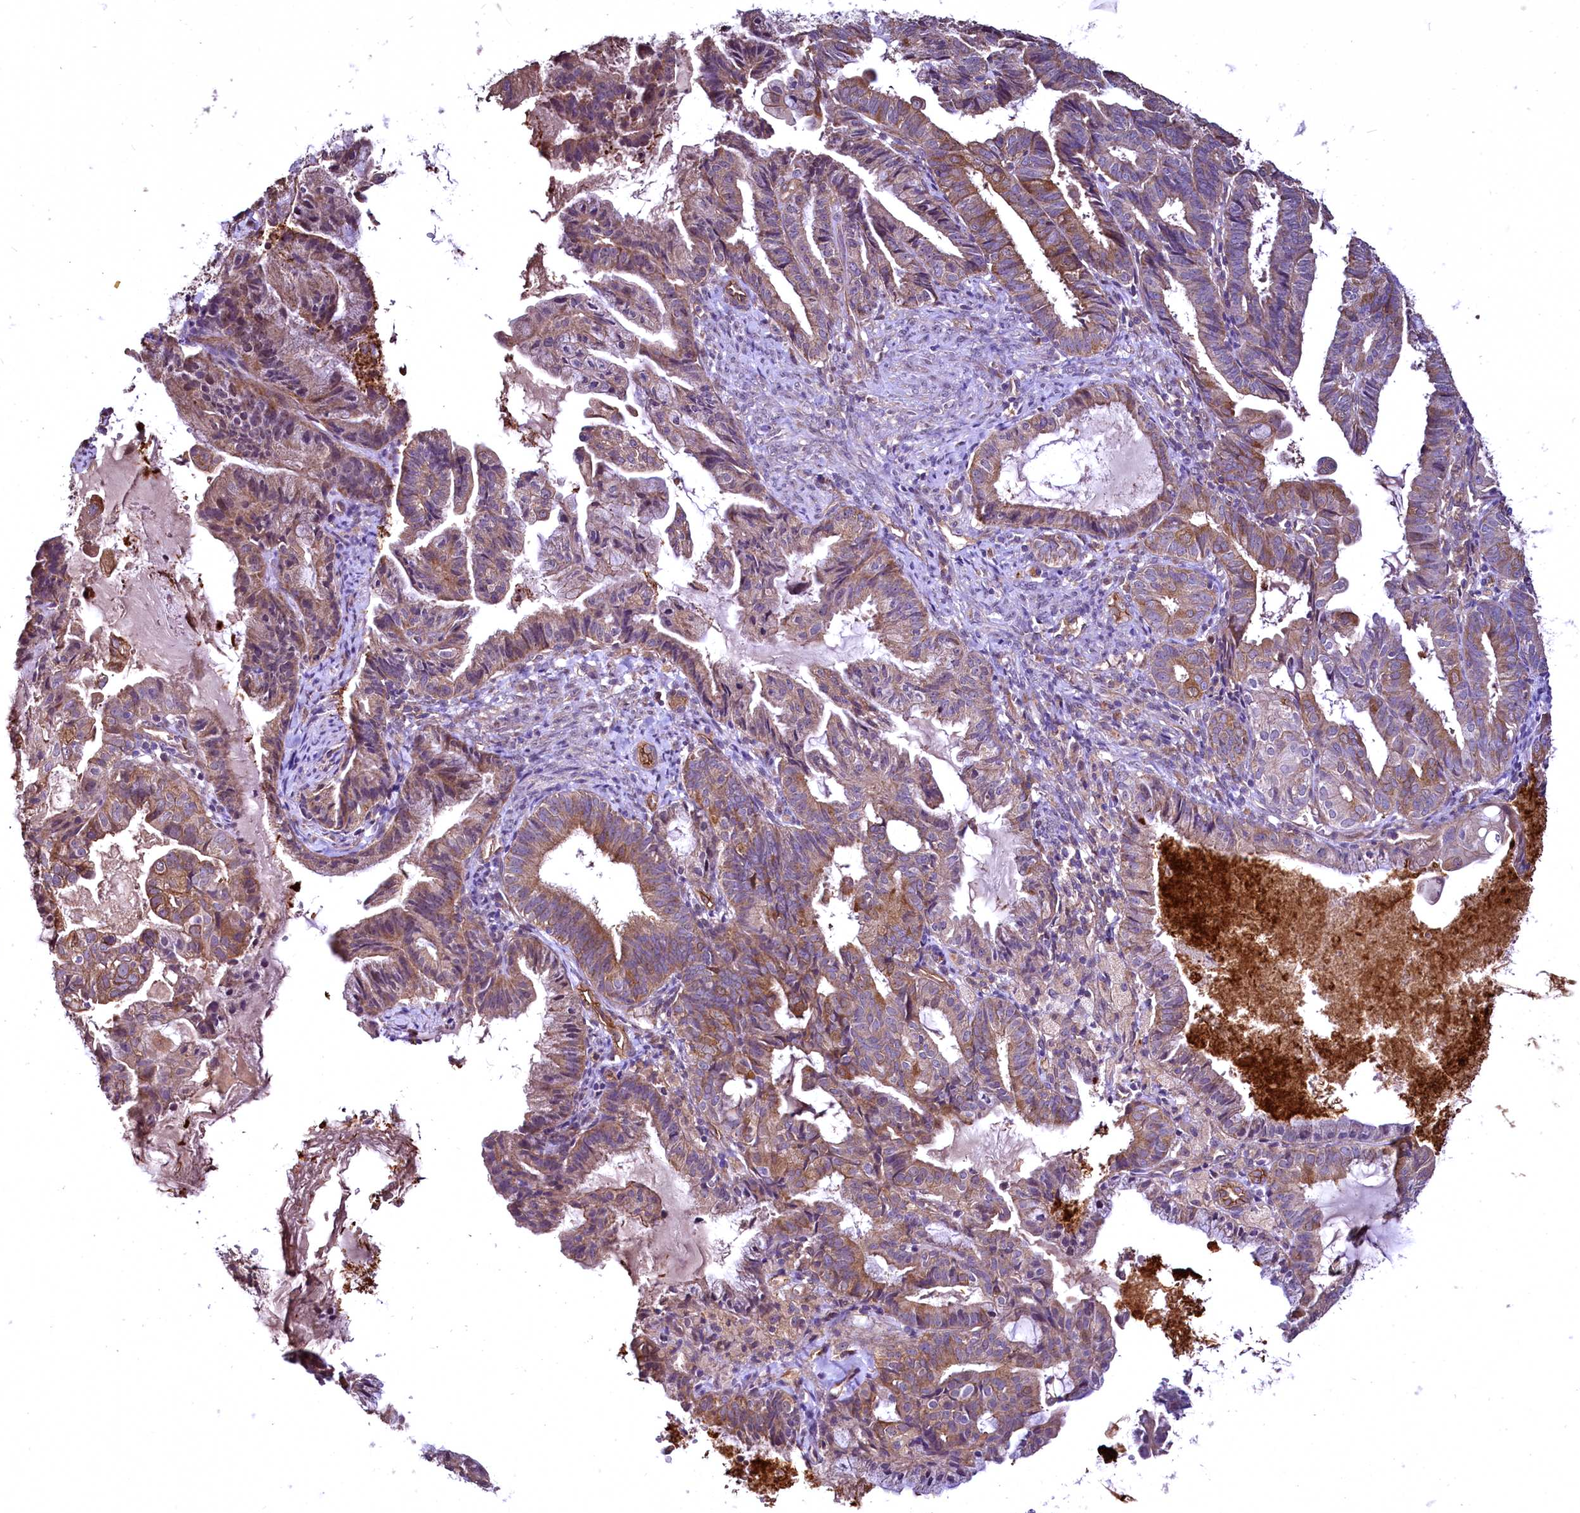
{"staining": {"intensity": "moderate", "quantity": ">75%", "location": "cytoplasmic/membranous"}, "tissue": "endometrial cancer", "cell_type": "Tumor cells", "image_type": "cancer", "snomed": [{"axis": "morphology", "description": "Adenocarcinoma, NOS"}, {"axis": "topography", "description": "Endometrium"}], "caption": "Immunohistochemistry (IHC) histopathology image of human endometrial cancer stained for a protein (brown), which demonstrates medium levels of moderate cytoplasmic/membranous positivity in approximately >75% of tumor cells.", "gene": "TBCEL", "patient": {"sex": "female", "age": 86}}